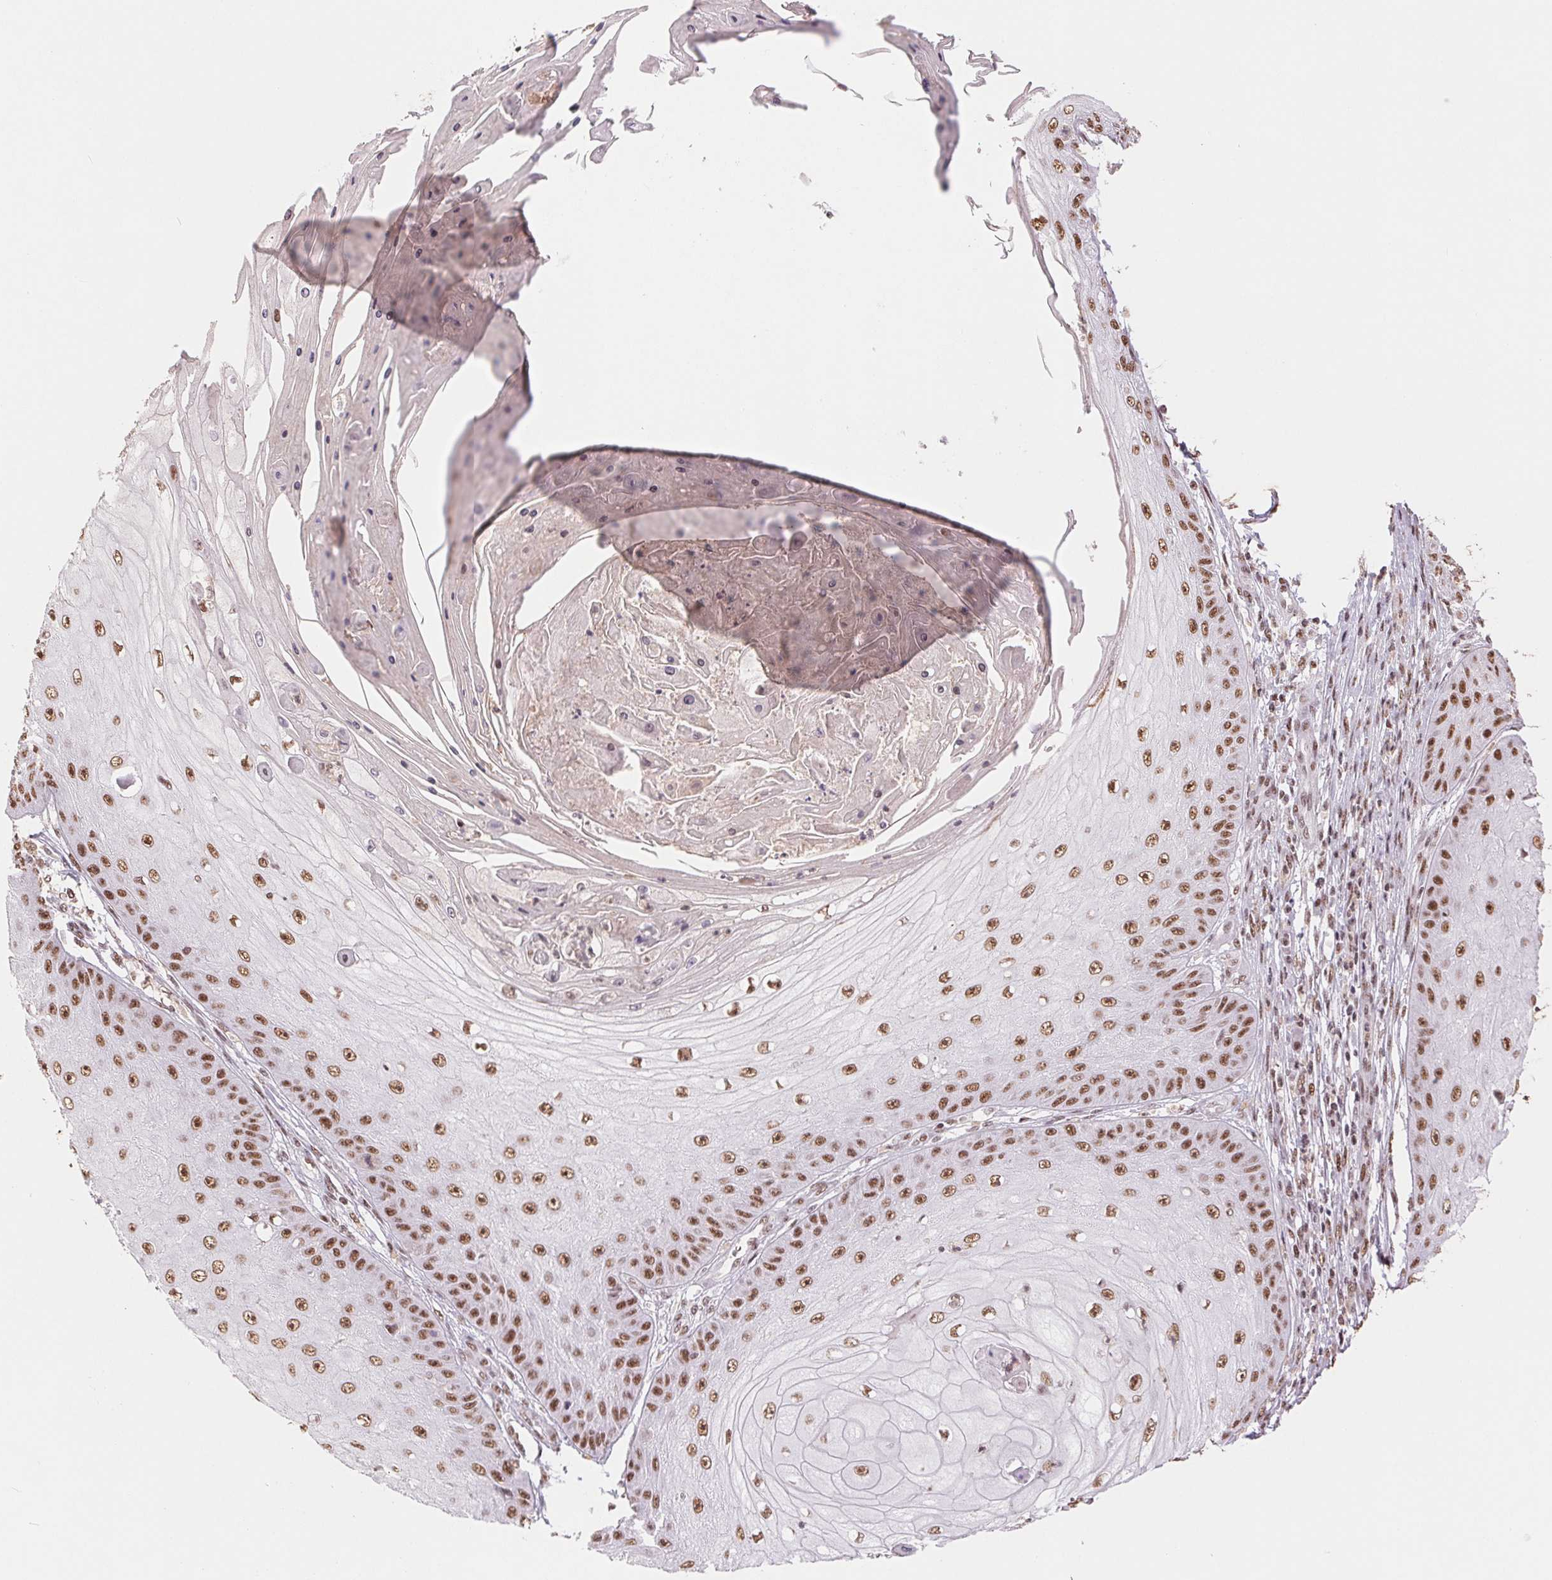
{"staining": {"intensity": "moderate", "quantity": ">75%", "location": "nuclear"}, "tissue": "skin cancer", "cell_type": "Tumor cells", "image_type": "cancer", "snomed": [{"axis": "morphology", "description": "Squamous cell carcinoma, NOS"}, {"axis": "topography", "description": "Skin"}], "caption": "High-magnification brightfield microscopy of squamous cell carcinoma (skin) stained with DAB (brown) and counterstained with hematoxylin (blue). tumor cells exhibit moderate nuclear staining is present in approximately>75% of cells.", "gene": "SREK1", "patient": {"sex": "male", "age": 70}}